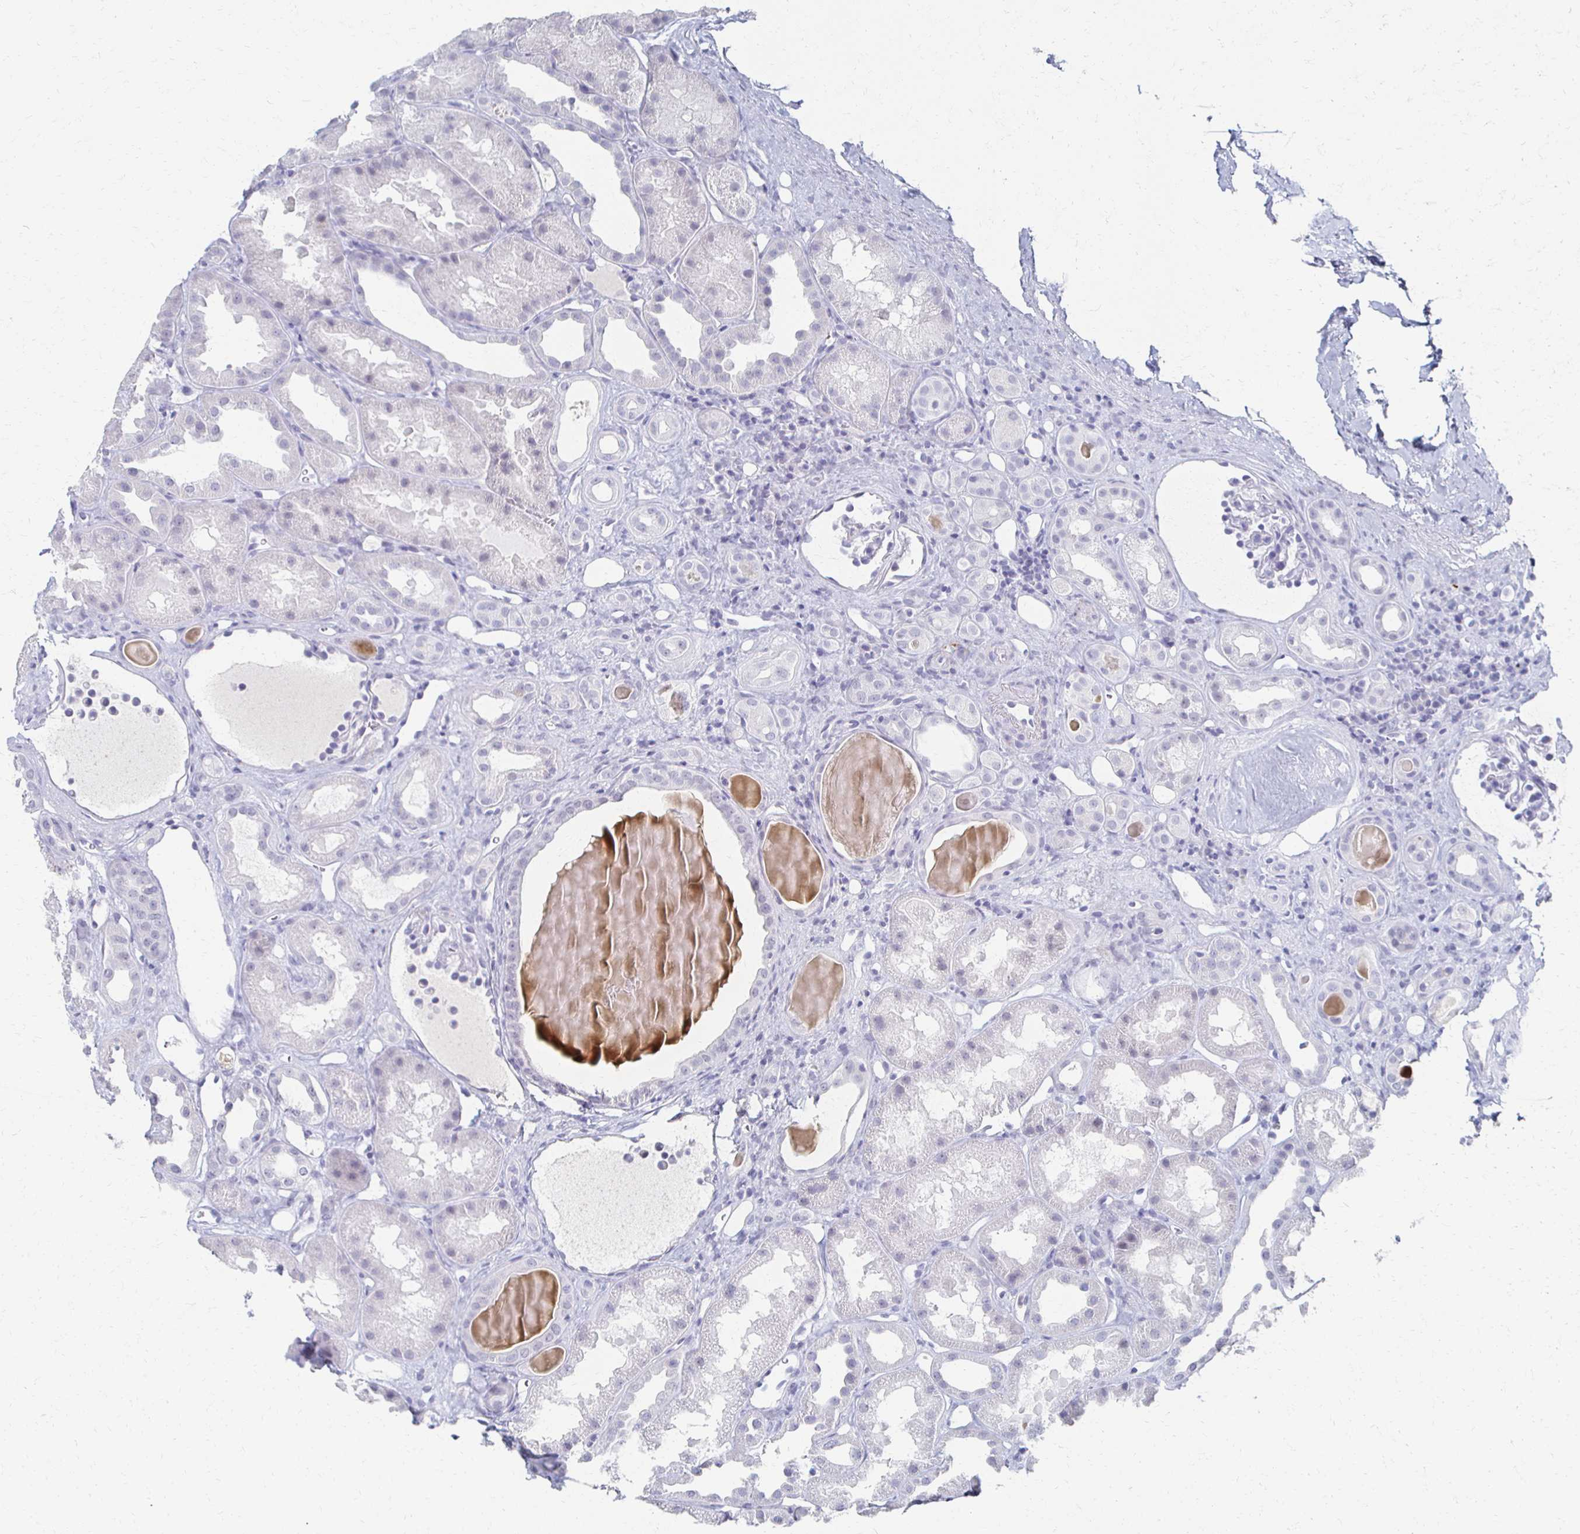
{"staining": {"intensity": "negative", "quantity": "none", "location": "none"}, "tissue": "kidney", "cell_type": "Cells in glomeruli", "image_type": "normal", "snomed": [{"axis": "morphology", "description": "Normal tissue, NOS"}, {"axis": "topography", "description": "Kidney"}], "caption": "High power microscopy image of an IHC image of normal kidney, revealing no significant staining in cells in glomeruli.", "gene": "CXCR2", "patient": {"sex": "male", "age": 61}}